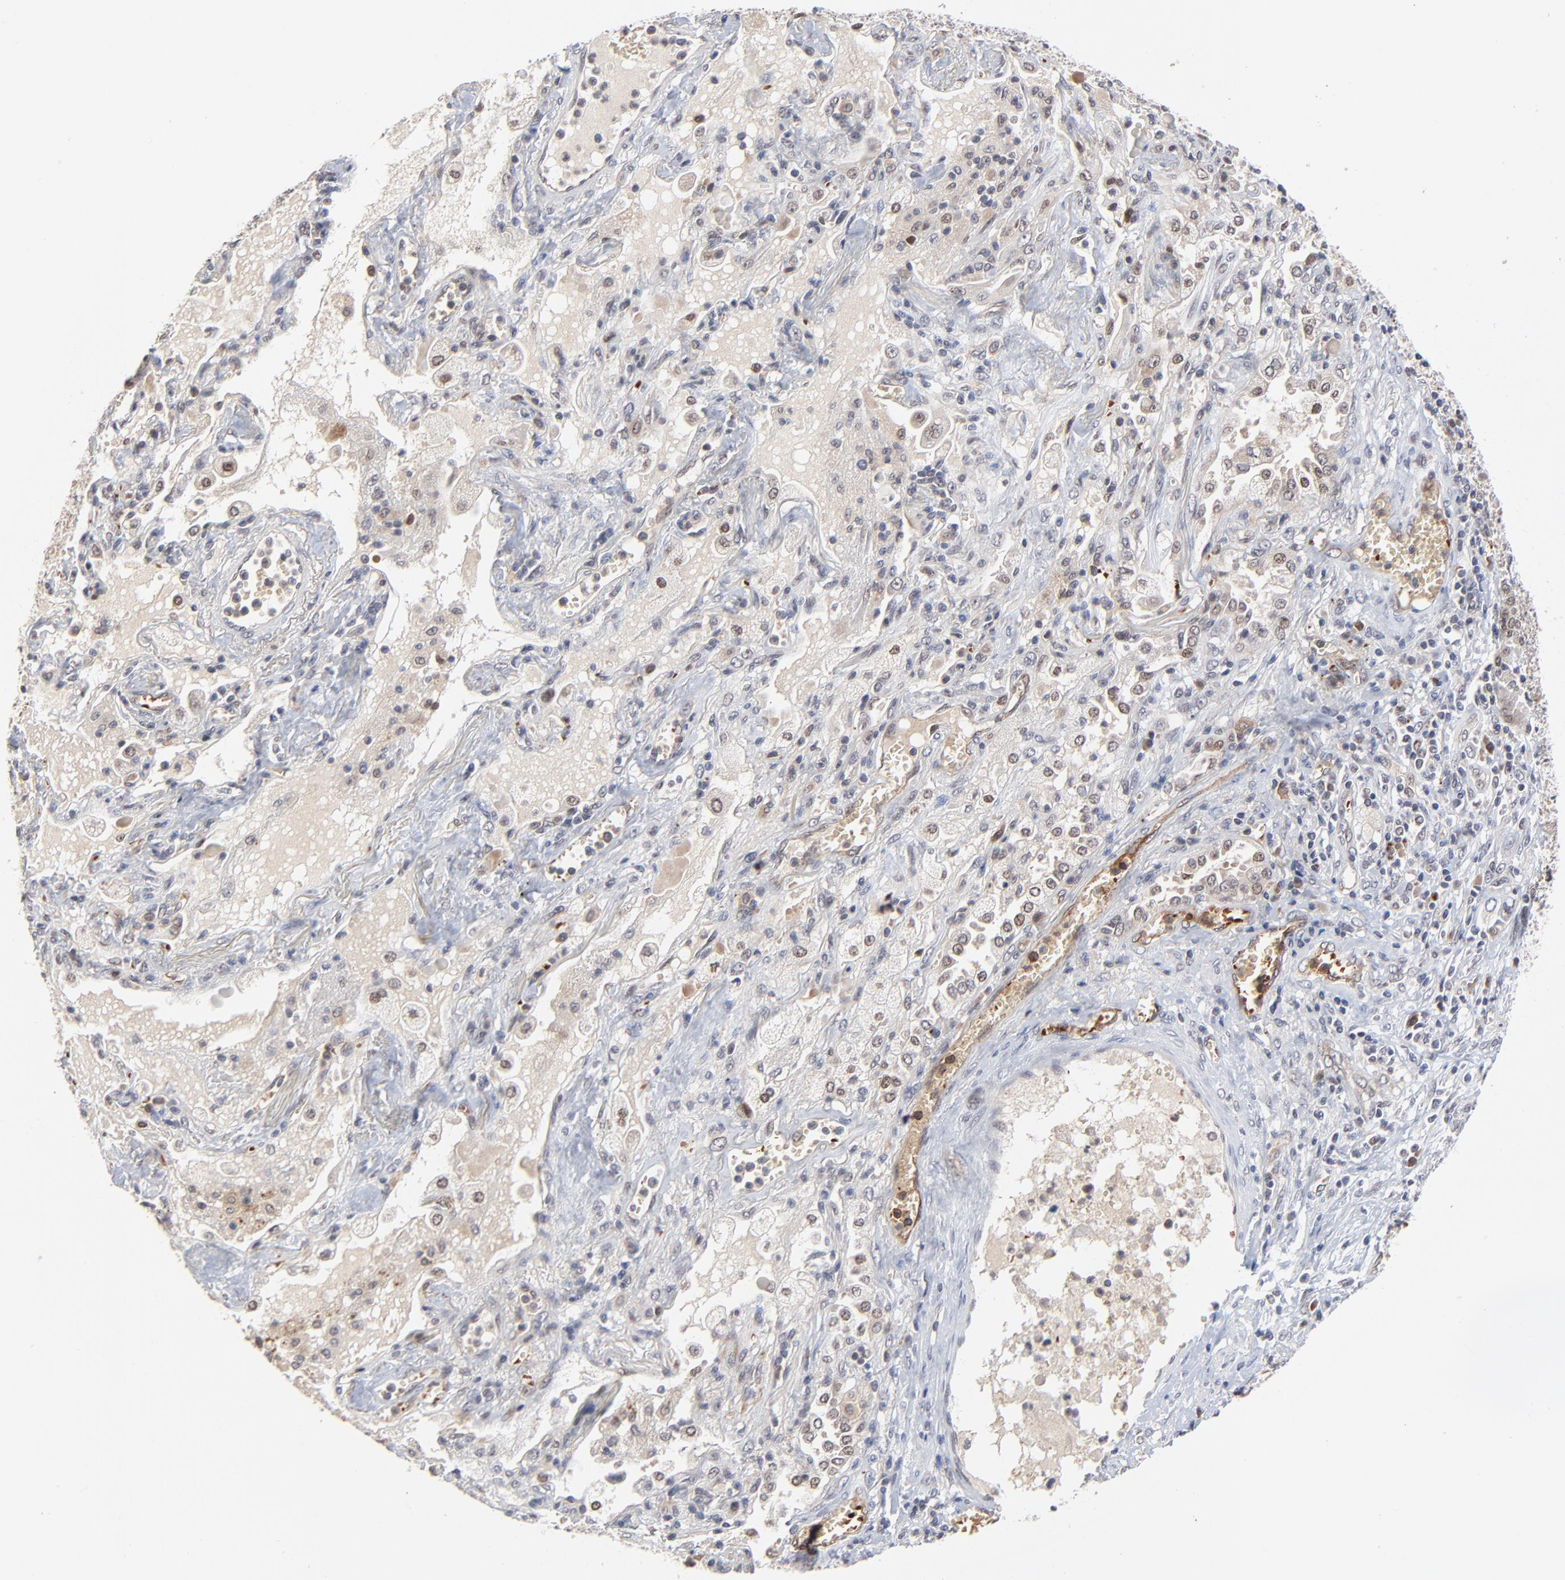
{"staining": {"intensity": "weak", "quantity": "<25%", "location": "cytoplasmic/membranous,nuclear"}, "tissue": "lung cancer", "cell_type": "Tumor cells", "image_type": "cancer", "snomed": [{"axis": "morphology", "description": "Squamous cell carcinoma, NOS"}, {"axis": "topography", "description": "Lung"}], "caption": "Human lung cancer stained for a protein using immunohistochemistry (IHC) exhibits no expression in tumor cells.", "gene": "CASP10", "patient": {"sex": "female", "age": 76}}